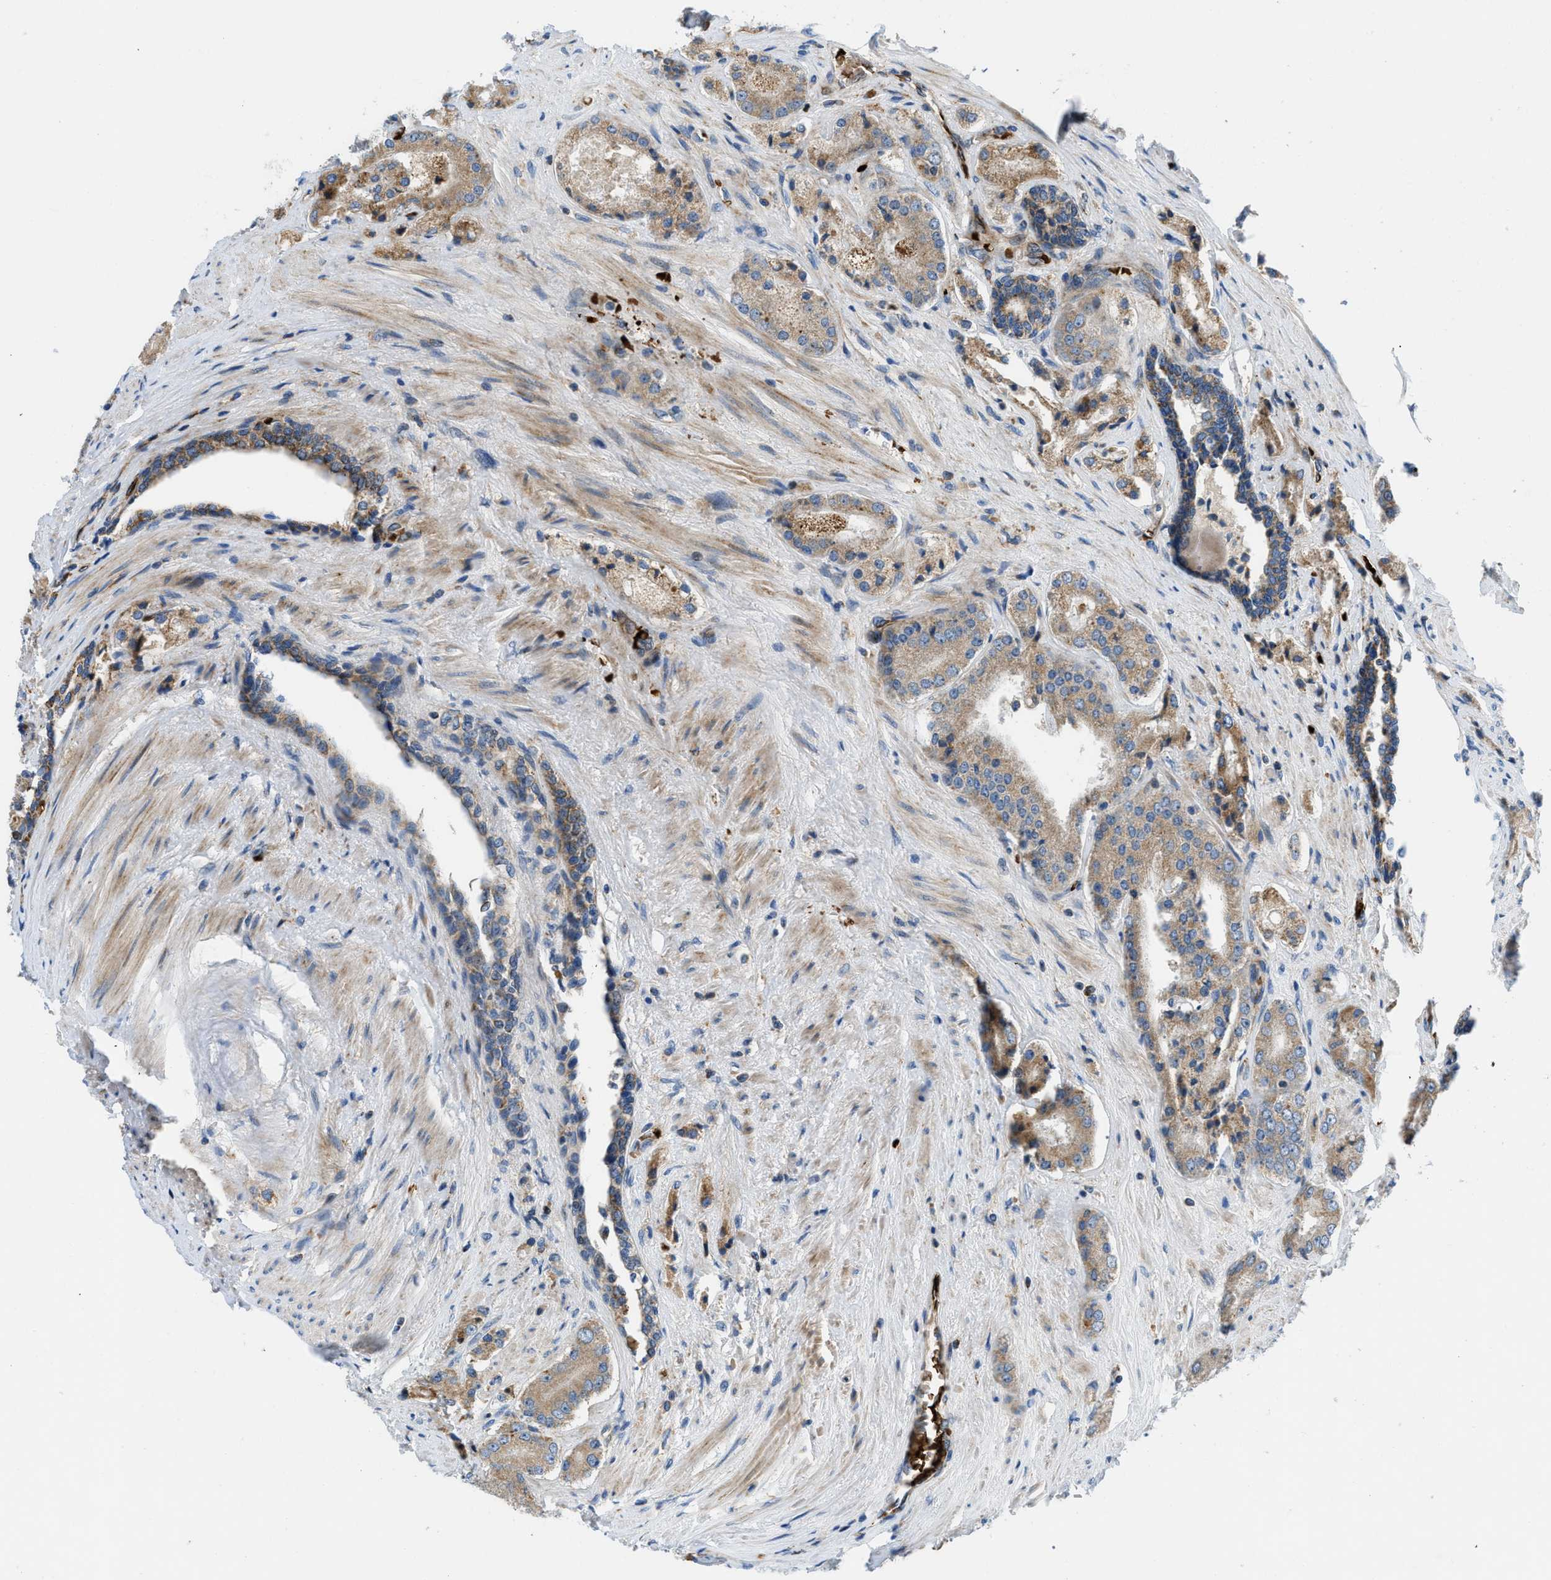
{"staining": {"intensity": "weak", "quantity": ">75%", "location": "cytoplasmic/membranous"}, "tissue": "prostate cancer", "cell_type": "Tumor cells", "image_type": "cancer", "snomed": [{"axis": "morphology", "description": "Adenocarcinoma, High grade"}, {"axis": "topography", "description": "Prostate"}], "caption": "Prostate adenocarcinoma (high-grade) stained for a protein demonstrates weak cytoplasmic/membranous positivity in tumor cells.", "gene": "ZNF831", "patient": {"sex": "male", "age": 65}}